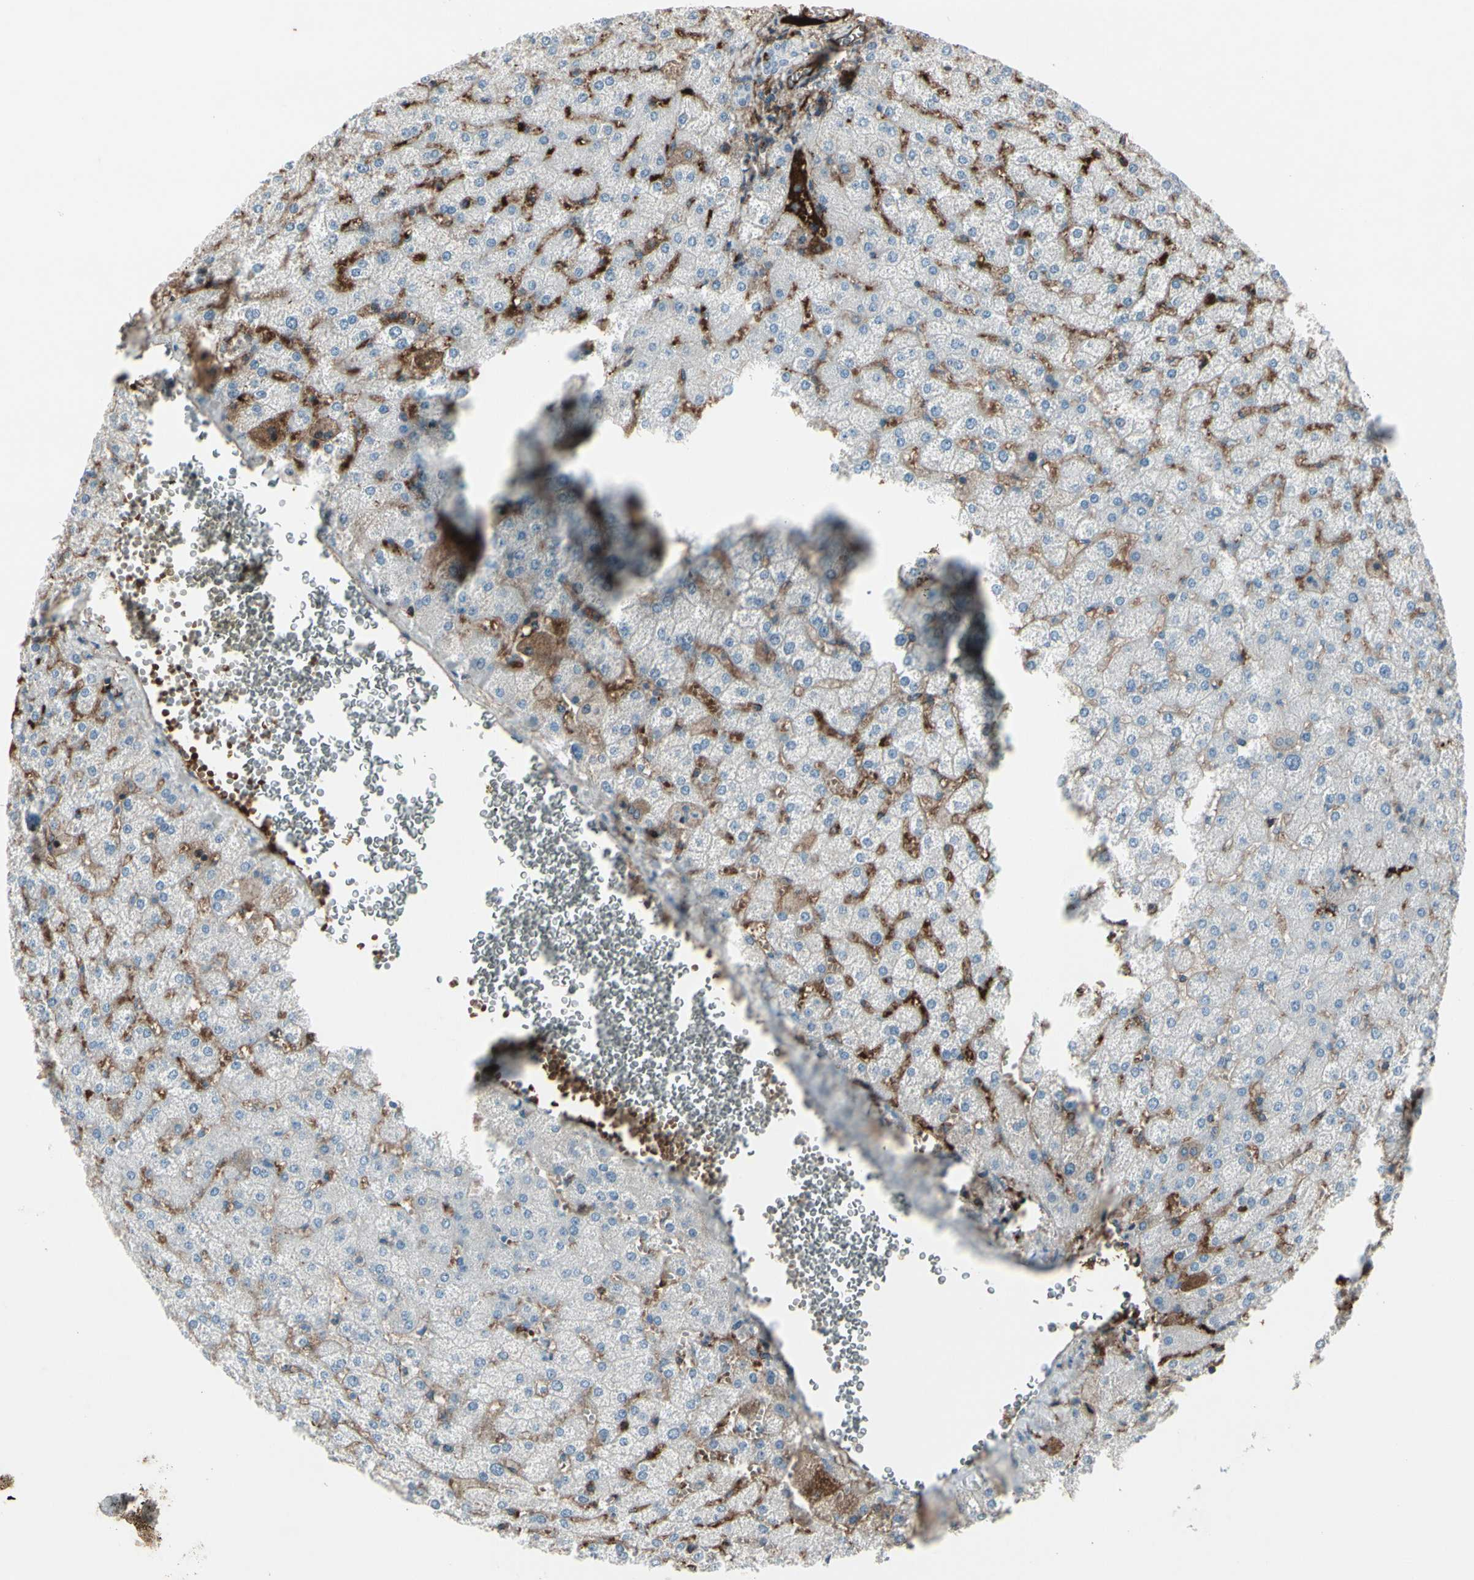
{"staining": {"intensity": "weak", "quantity": "25%-75%", "location": "cytoplasmic/membranous"}, "tissue": "liver", "cell_type": "Cholangiocytes", "image_type": "normal", "snomed": [{"axis": "morphology", "description": "Normal tissue, NOS"}, {"axis": "topography", "description": "Liver"}], "caption": "Liver stained for a protein (brown) reveals weak cytoplasmic/membranous positive expression in about 25%-75% of cholangiocytes.", "gene": "IGHG1", "patient": {"sex": "female", "age": 32}}